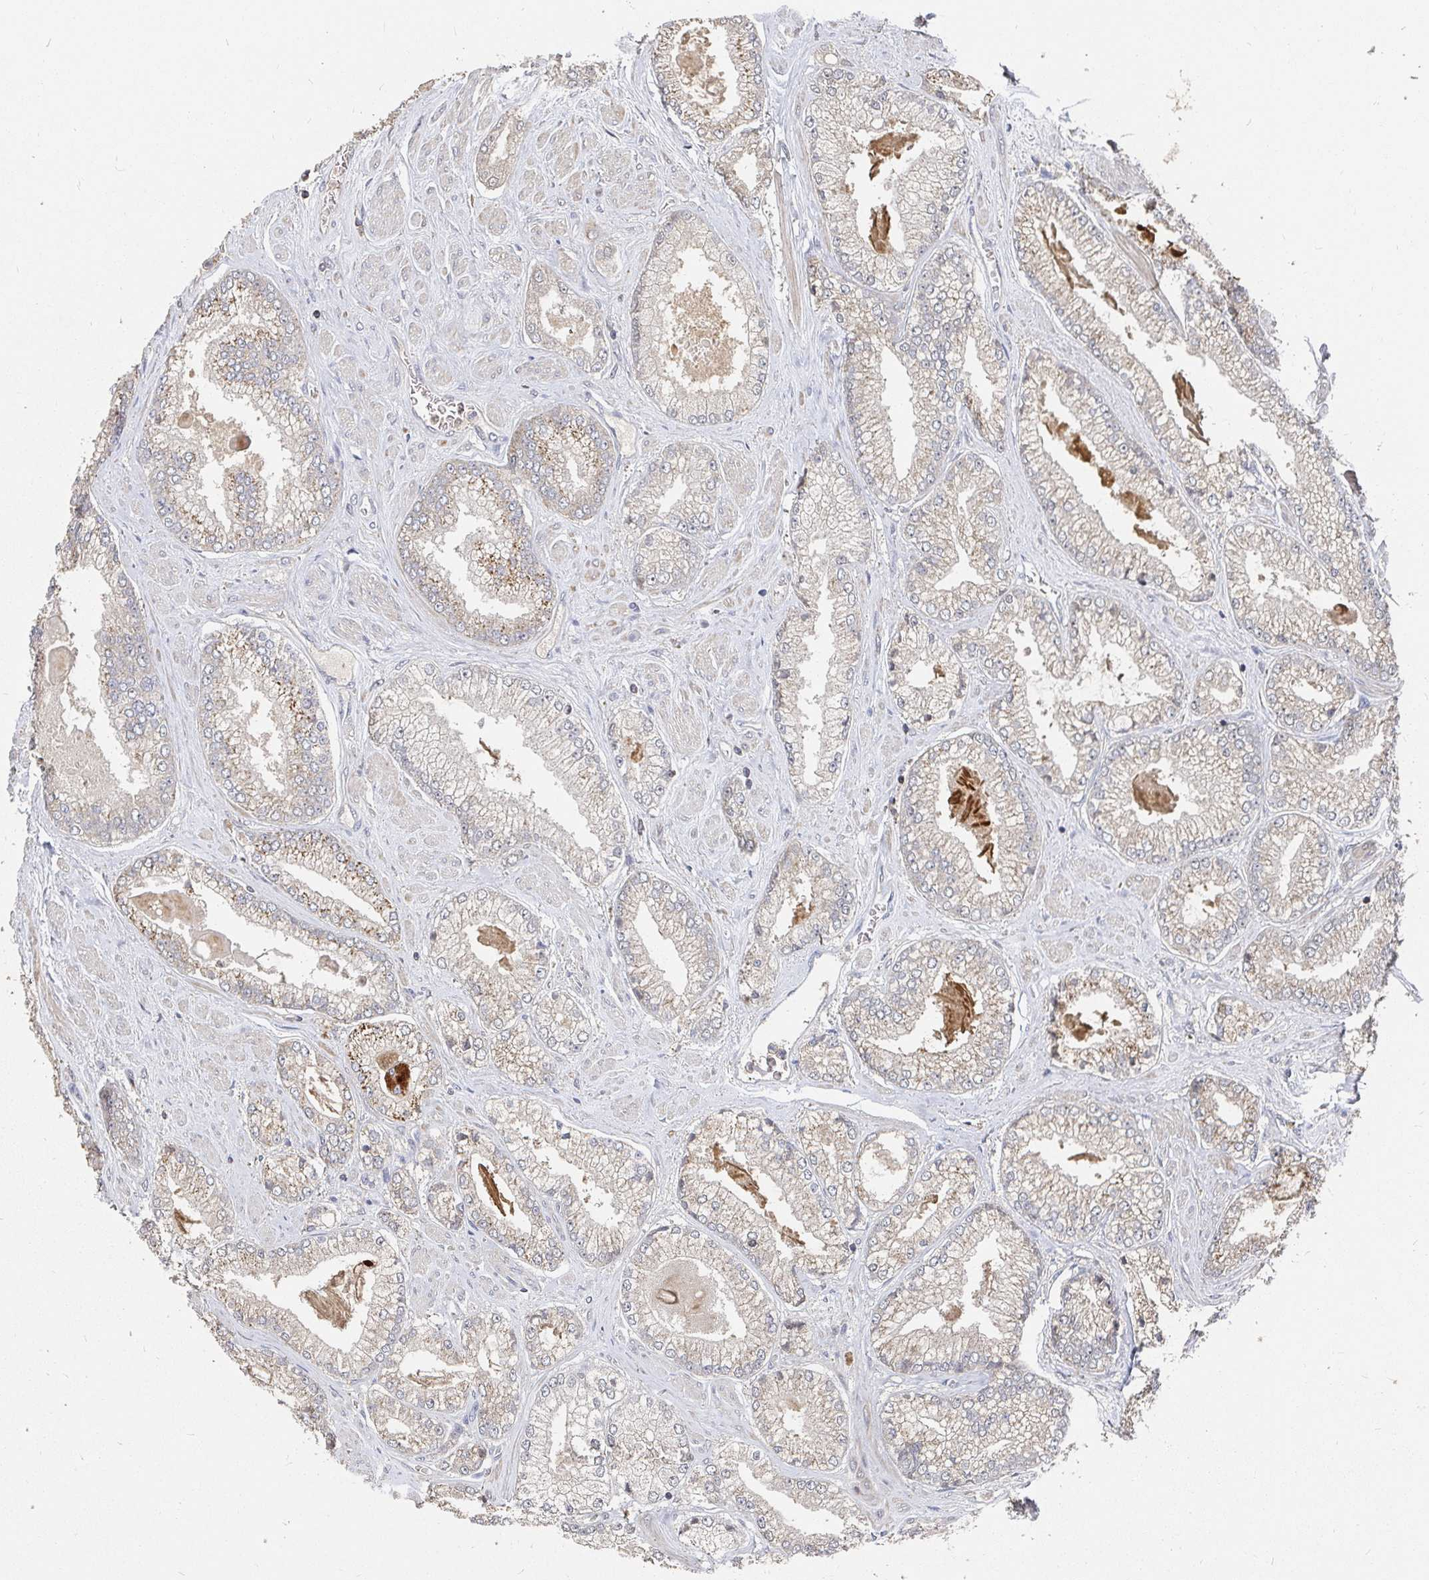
{"staining": {"intensity": "weak", "quantity": "<25%", "location": "cytoplasmic/membranous"}, "tissue": "prostate cancer", "cell_type": "Tumor cells", "image_type": "cancer", "snomed": [{"axis": "morphology", "description": "Adenocarcinoma, Low grade"}, {"axis": "topography", "description": "Prostate"}], "caption": "Tumor cells show no significant positivity in prostate cancer.", "gene": "LRP5", "patient": {"sex": "male", "age": 67}}